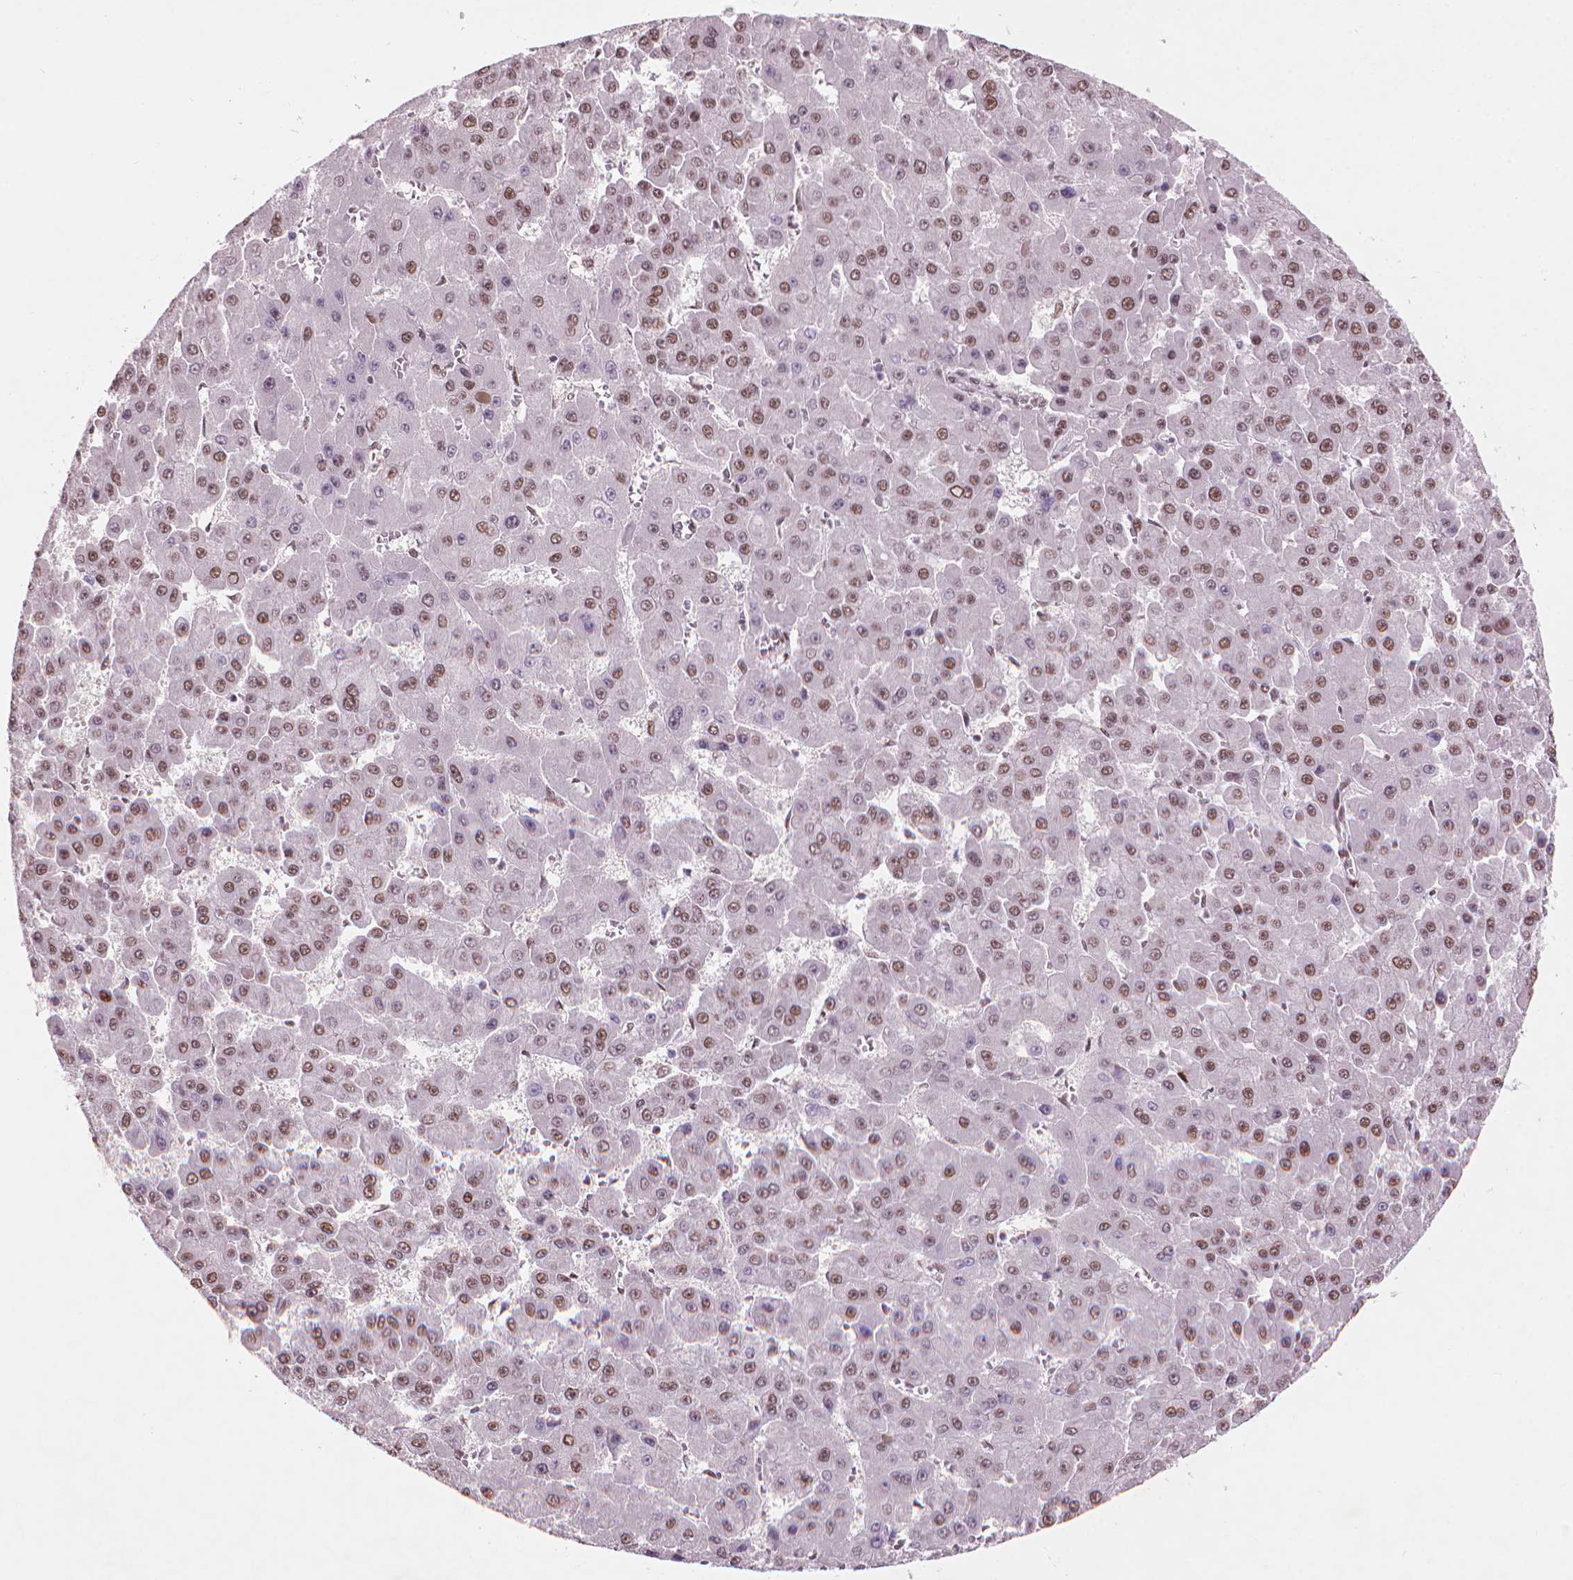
{"staining": {"intensity": "moderate", "quantity": ">75%", "location": "nuclear"}, "tissue": "liver cancer", "cell_type": "Tumor cells", "image_type": "cancer", "snomed": [{"axis": "morphology", "description": "Carcinoma, Hepatocellular, NOS"}, {"axis": "topography", "description": "Liver"}], "caption": "Liver hepatocellular carcinoma was stained to show a protein in brown. There is medium levels of moderate nuclear staining in approximately >75% of tumor cells.", "gene": "HES7", "patient": {"sex": "male", "age": 78}}